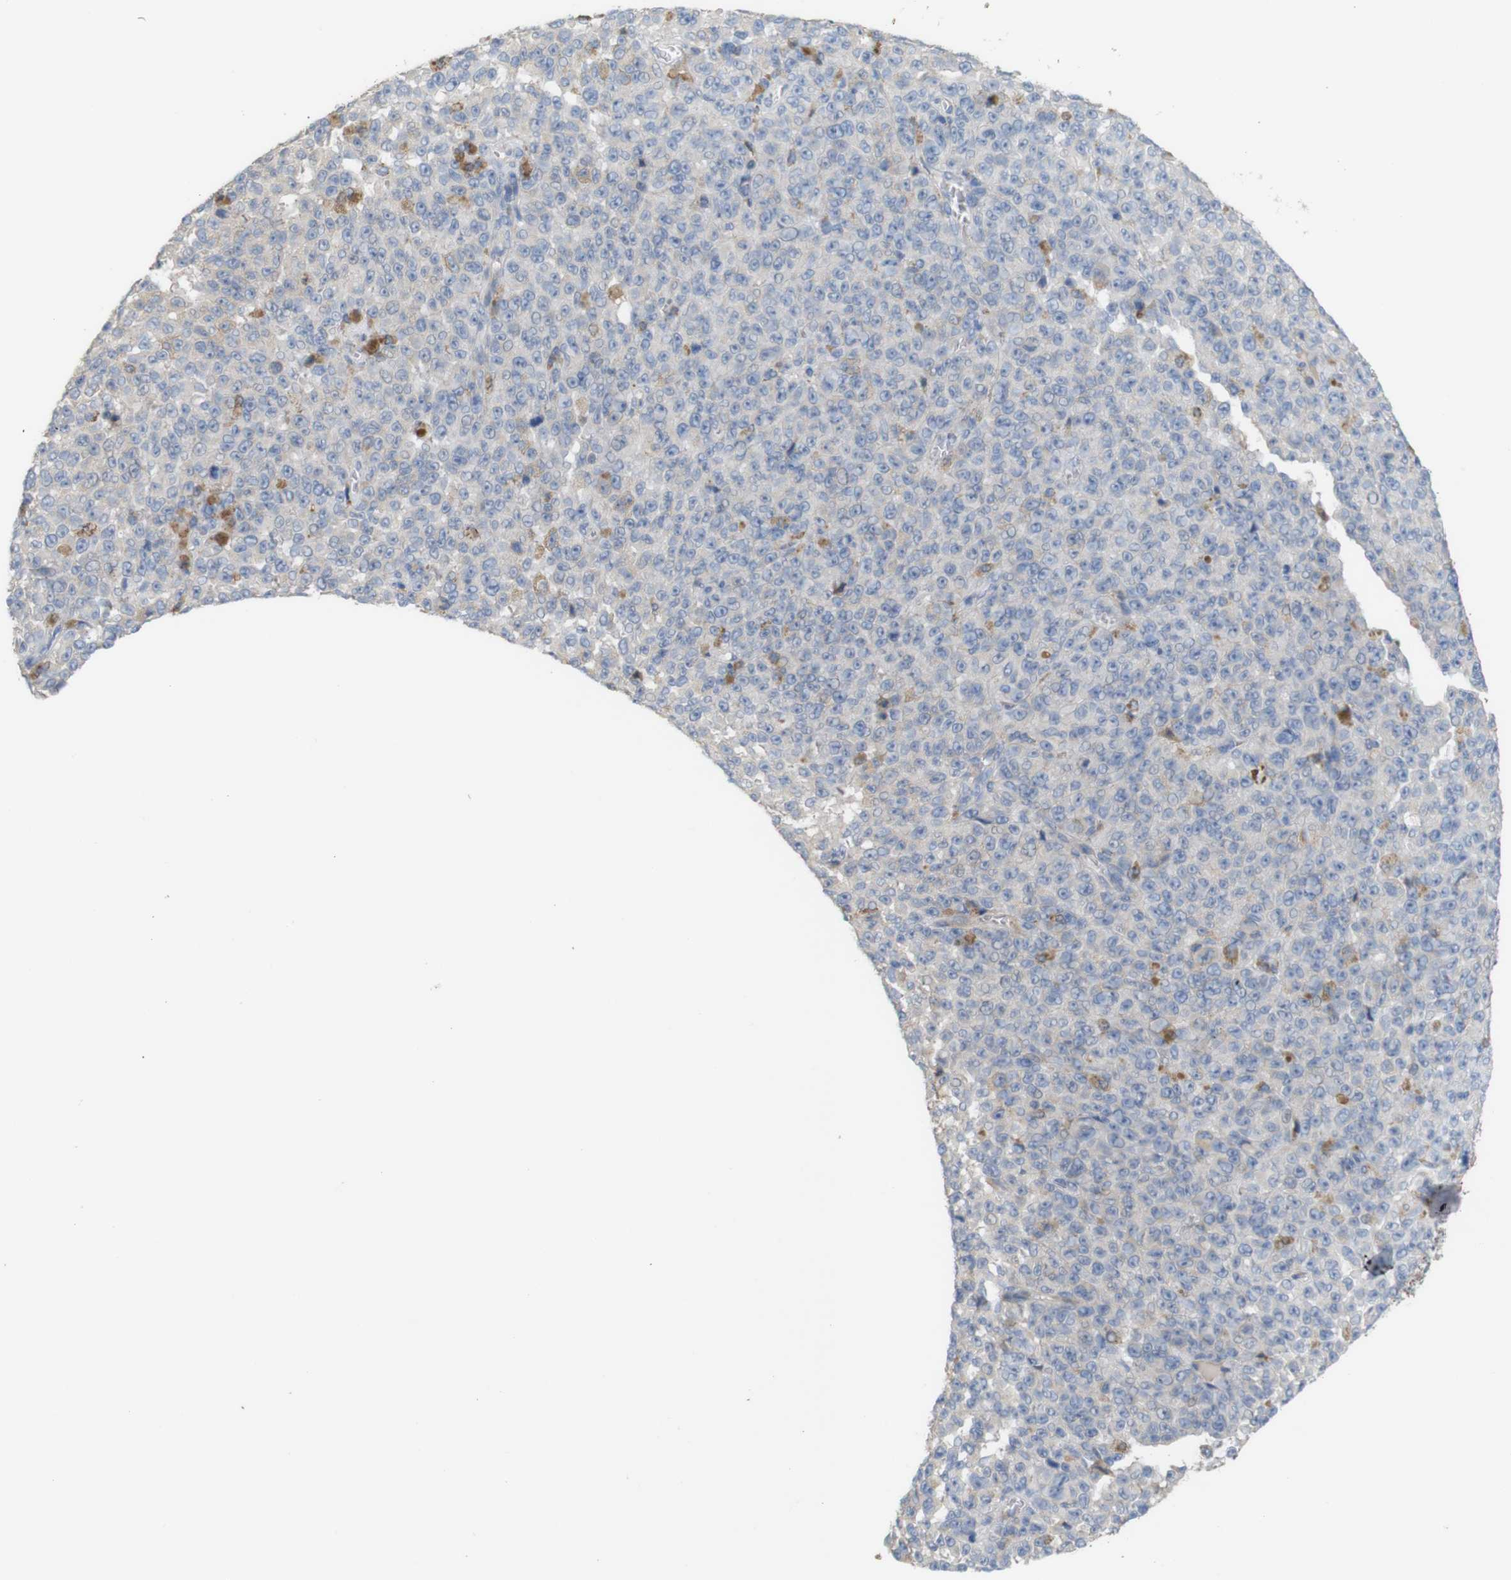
{"staining": {"intensity": "moderate", "quantity": "<25%", "location": "cytoplasmic/membranous"}, "tissue": "melanoma", "cell_type": "Tumor cells", "image_type": "cancer", "snomed": [{"axis": "morphology", "description": "Malignant melanoma, NOS"}, {"axis": "topography", "description": "Skin"}], "caption": "The photomicrograph reveals immunohistochemical staining of melanoma. There is moderate cytoplasmic/membranous expression is appreciated in approximately <25% of tumor cells.", "gene": "PTPRR", "patient": {"sex": "female", "age": 82}}